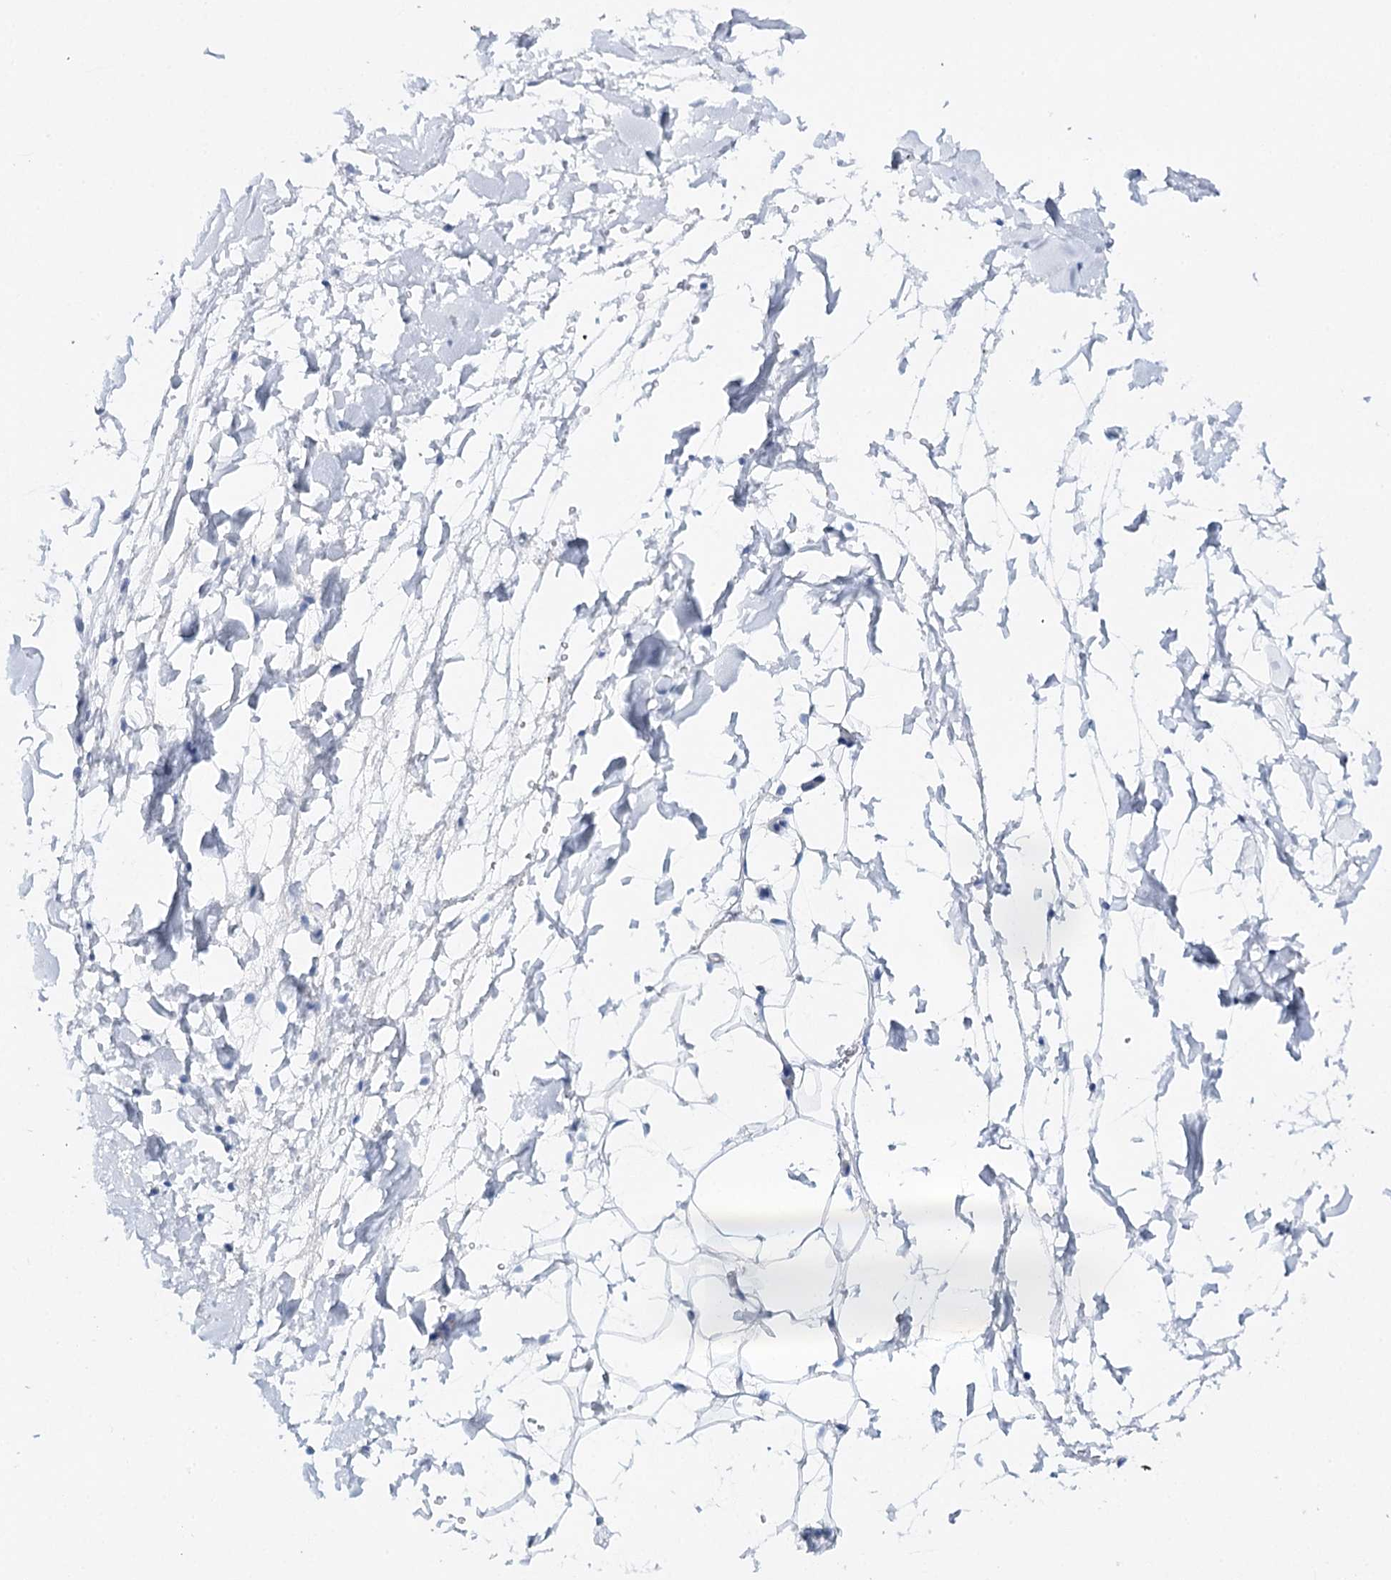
{"staining": {"intensity": "negative", "quantity": "none", "location": "none"}, "tissue": "adipose tissue", "cell_type": "Adipocytes", "image_type": "normal", "snomed": [{"axis": "morphology", "description": "Normal tissue, NOS"}, {"axis": "topography", "description": "Breast"}], "caption": "Histopathology image shows no protein positivity in adipocytes of benign adipose tissue.", "gene": "CEACAM8", "patient": {"sex": "female", "age": 26}}